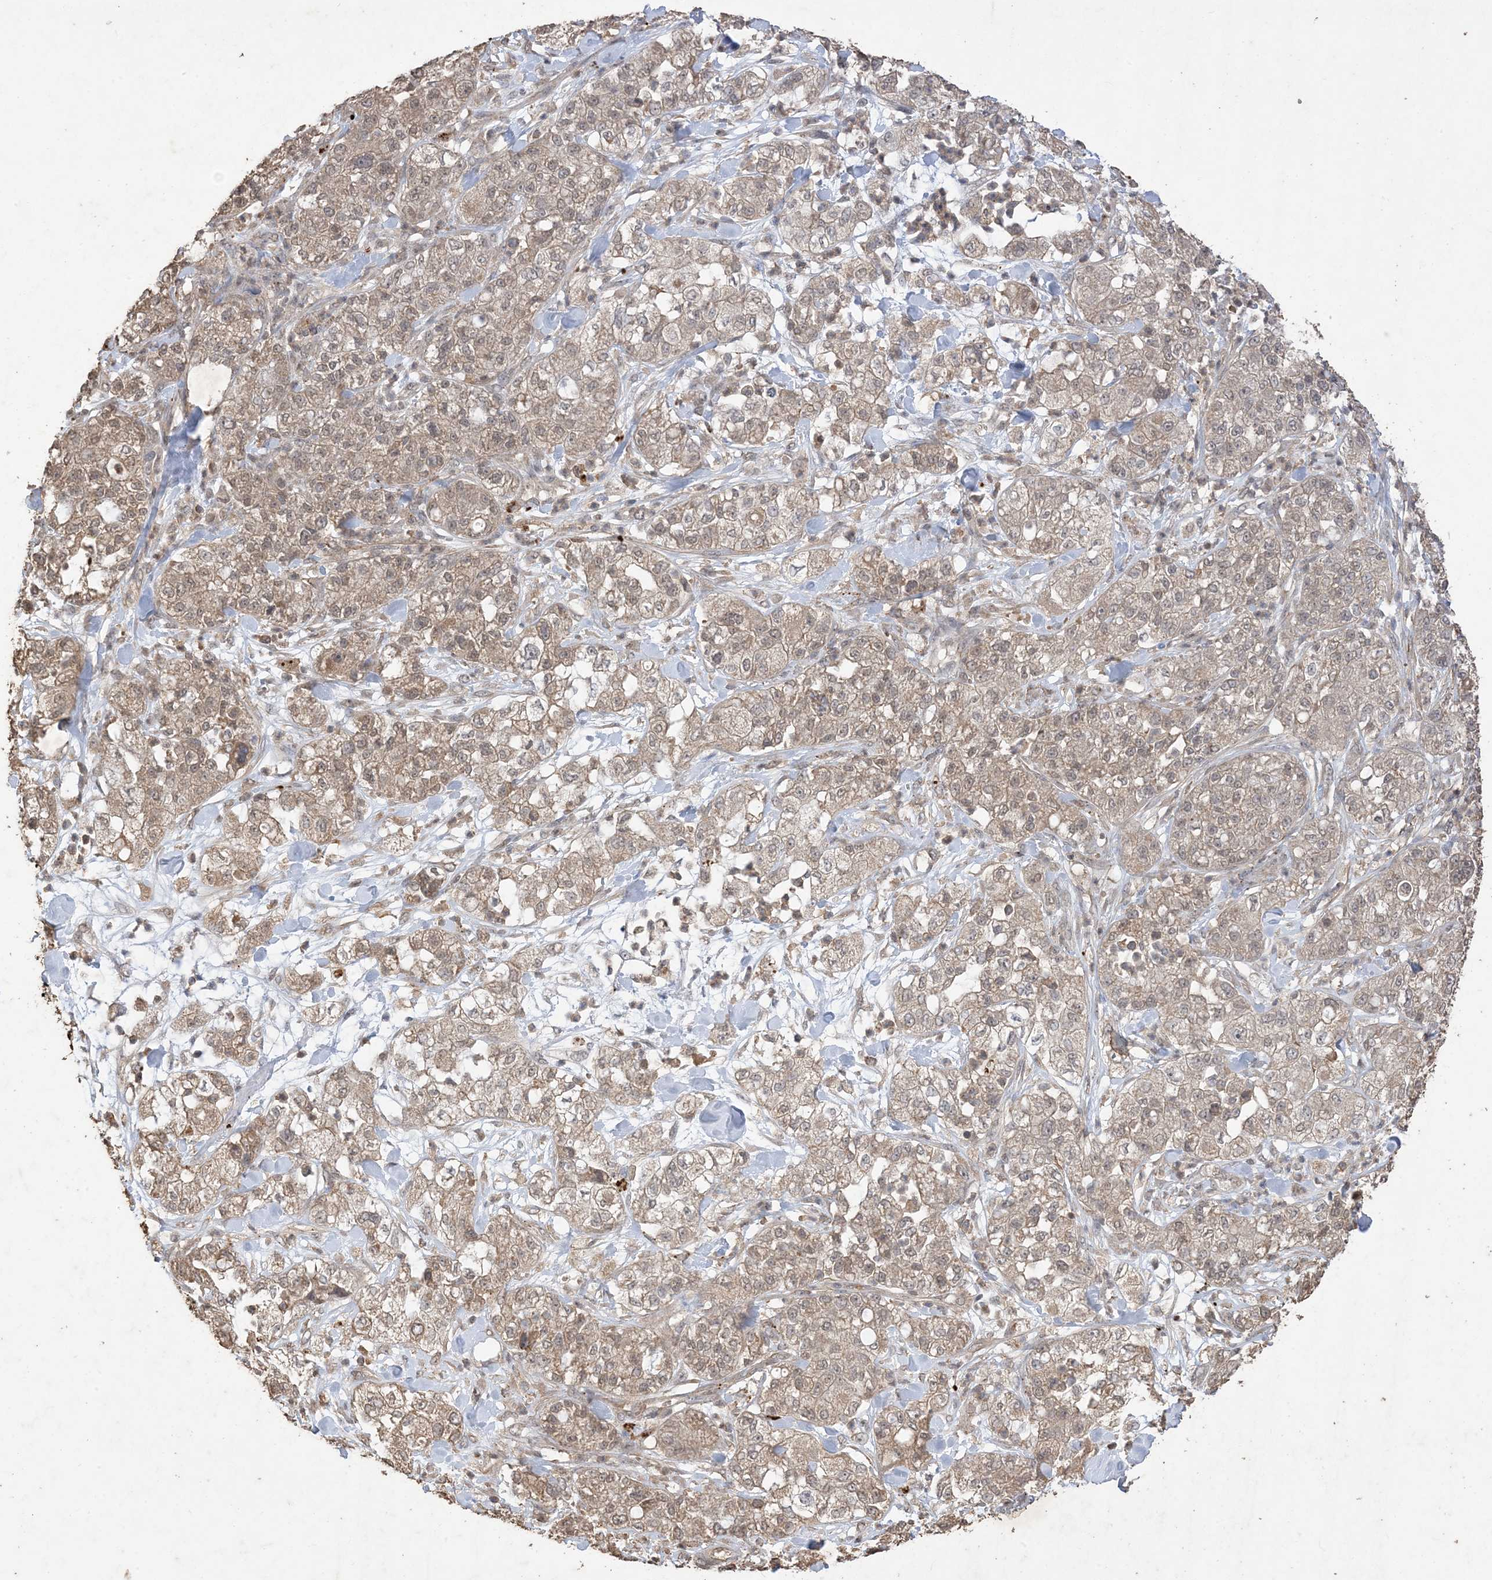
{"staining": {"intensity": "weak", "quantity": ">75%", "location": "cytoplasmic/membranous"}, "tissue": "pancreatic cancer", "cell_type": "Tumor cells", "image_type": "cancer", "snomed": [{"axis": "morphology", "description": "Adenocarcinoma, NOS"}, {"axis": "topography", "description": "Pancreas"}], "caption": "Immunohistochemical staining of human pancreatic cancer demonstrates low levels of weak cytoplasmic/membranous protein staining in approximately >75% of tumor cells. Nuclei are stained in blue.", "gene": "HPS4", "patient": {"sex": "female", "age": 78}}